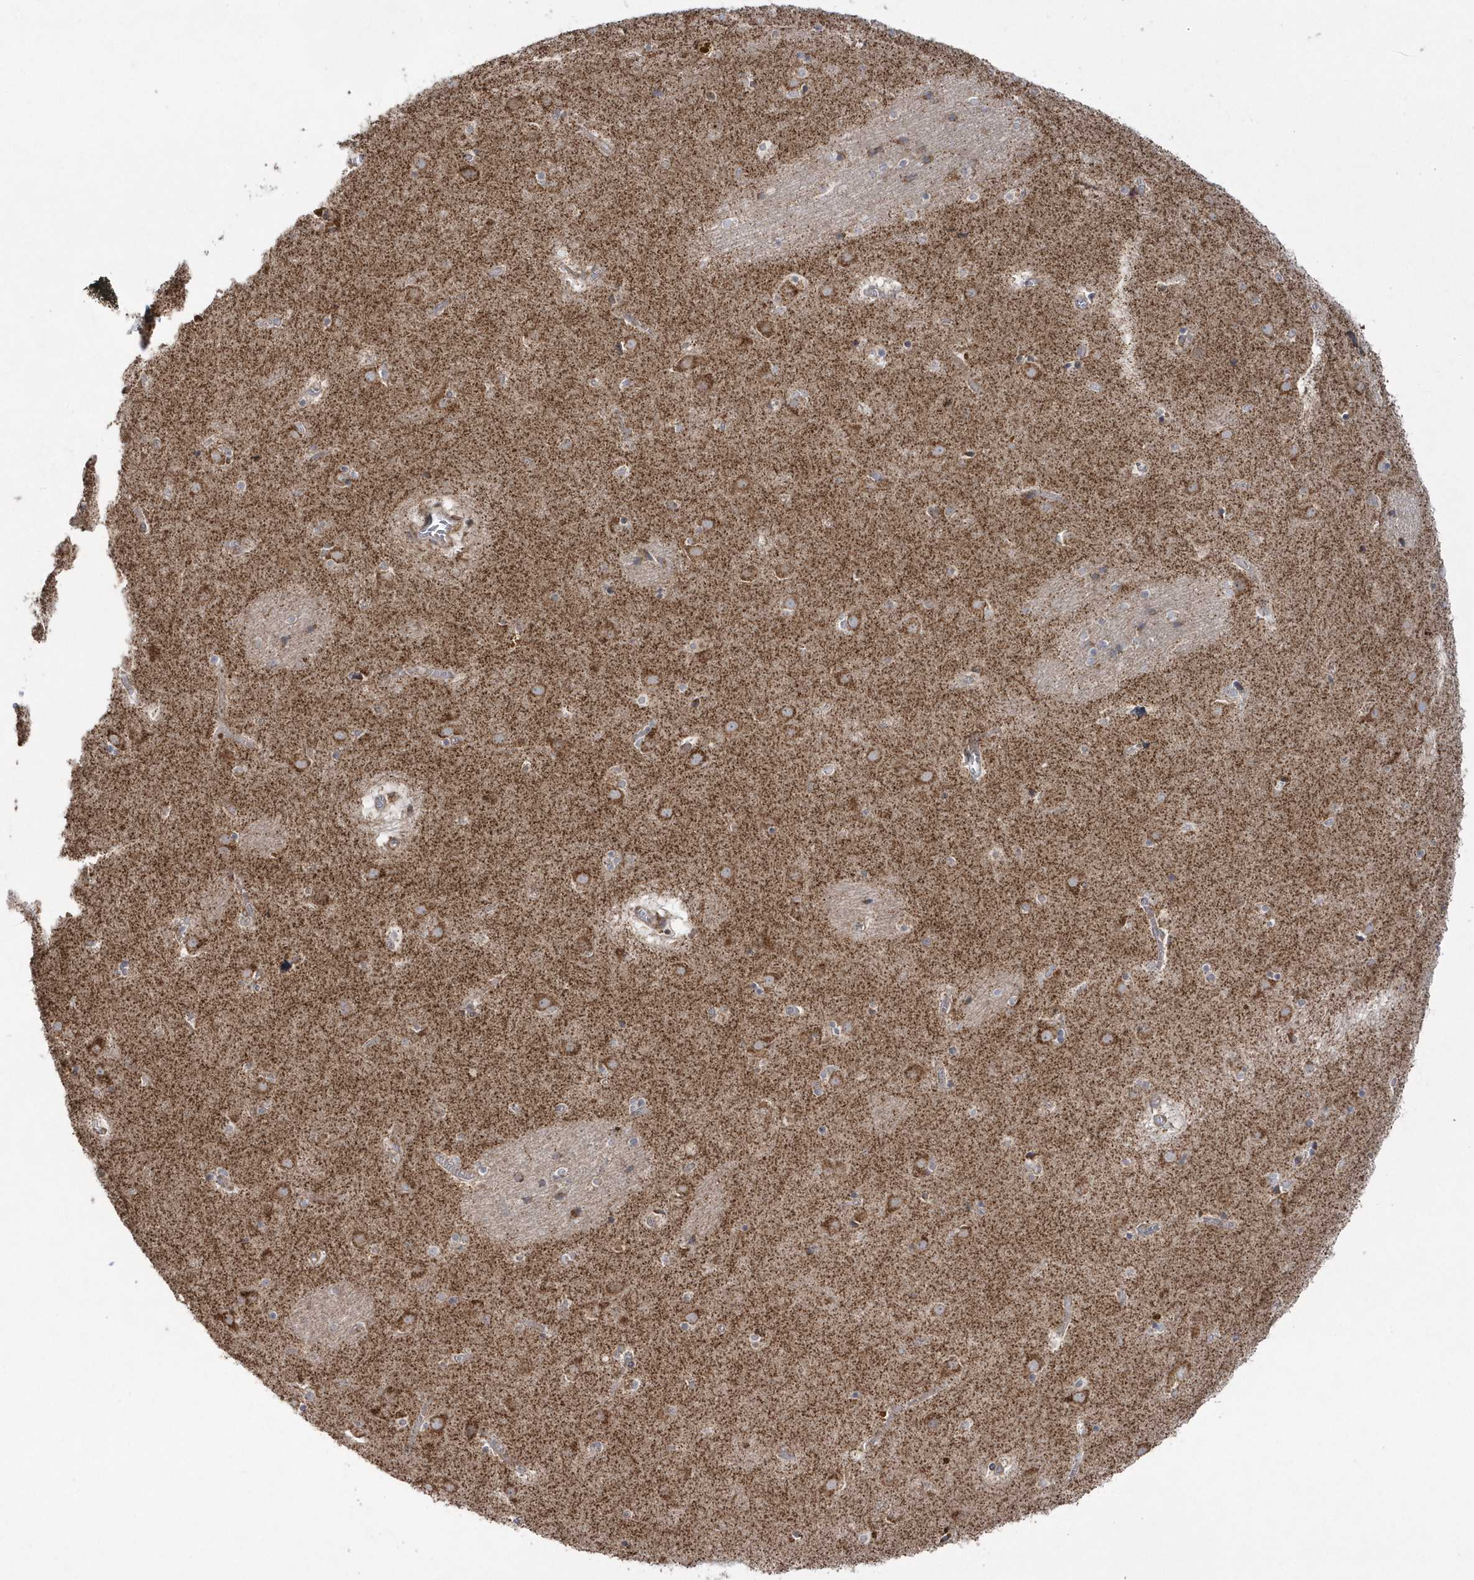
{"staining": {"intensity": "moderate", "quantity": "25%-75%", "location": "cytoplasmic/membranous"}, "tissue": "caudate", "cell_type": "Glial cells", "image_type": "normal", "snomed": [{"axis": "morphology", "description": "Normal tissue, NOS"}, {"axis": "topography", "description": "Lateral ventricle wall"}], "caption": "Immunohistochemistry of benign human caudate exhibits medium levels of moderate cytoplasmic/membranous staining in about 25%-75% of glial cells.", "gene": "SH3BP2", "patient": {"sex": "male", "age": 70}}